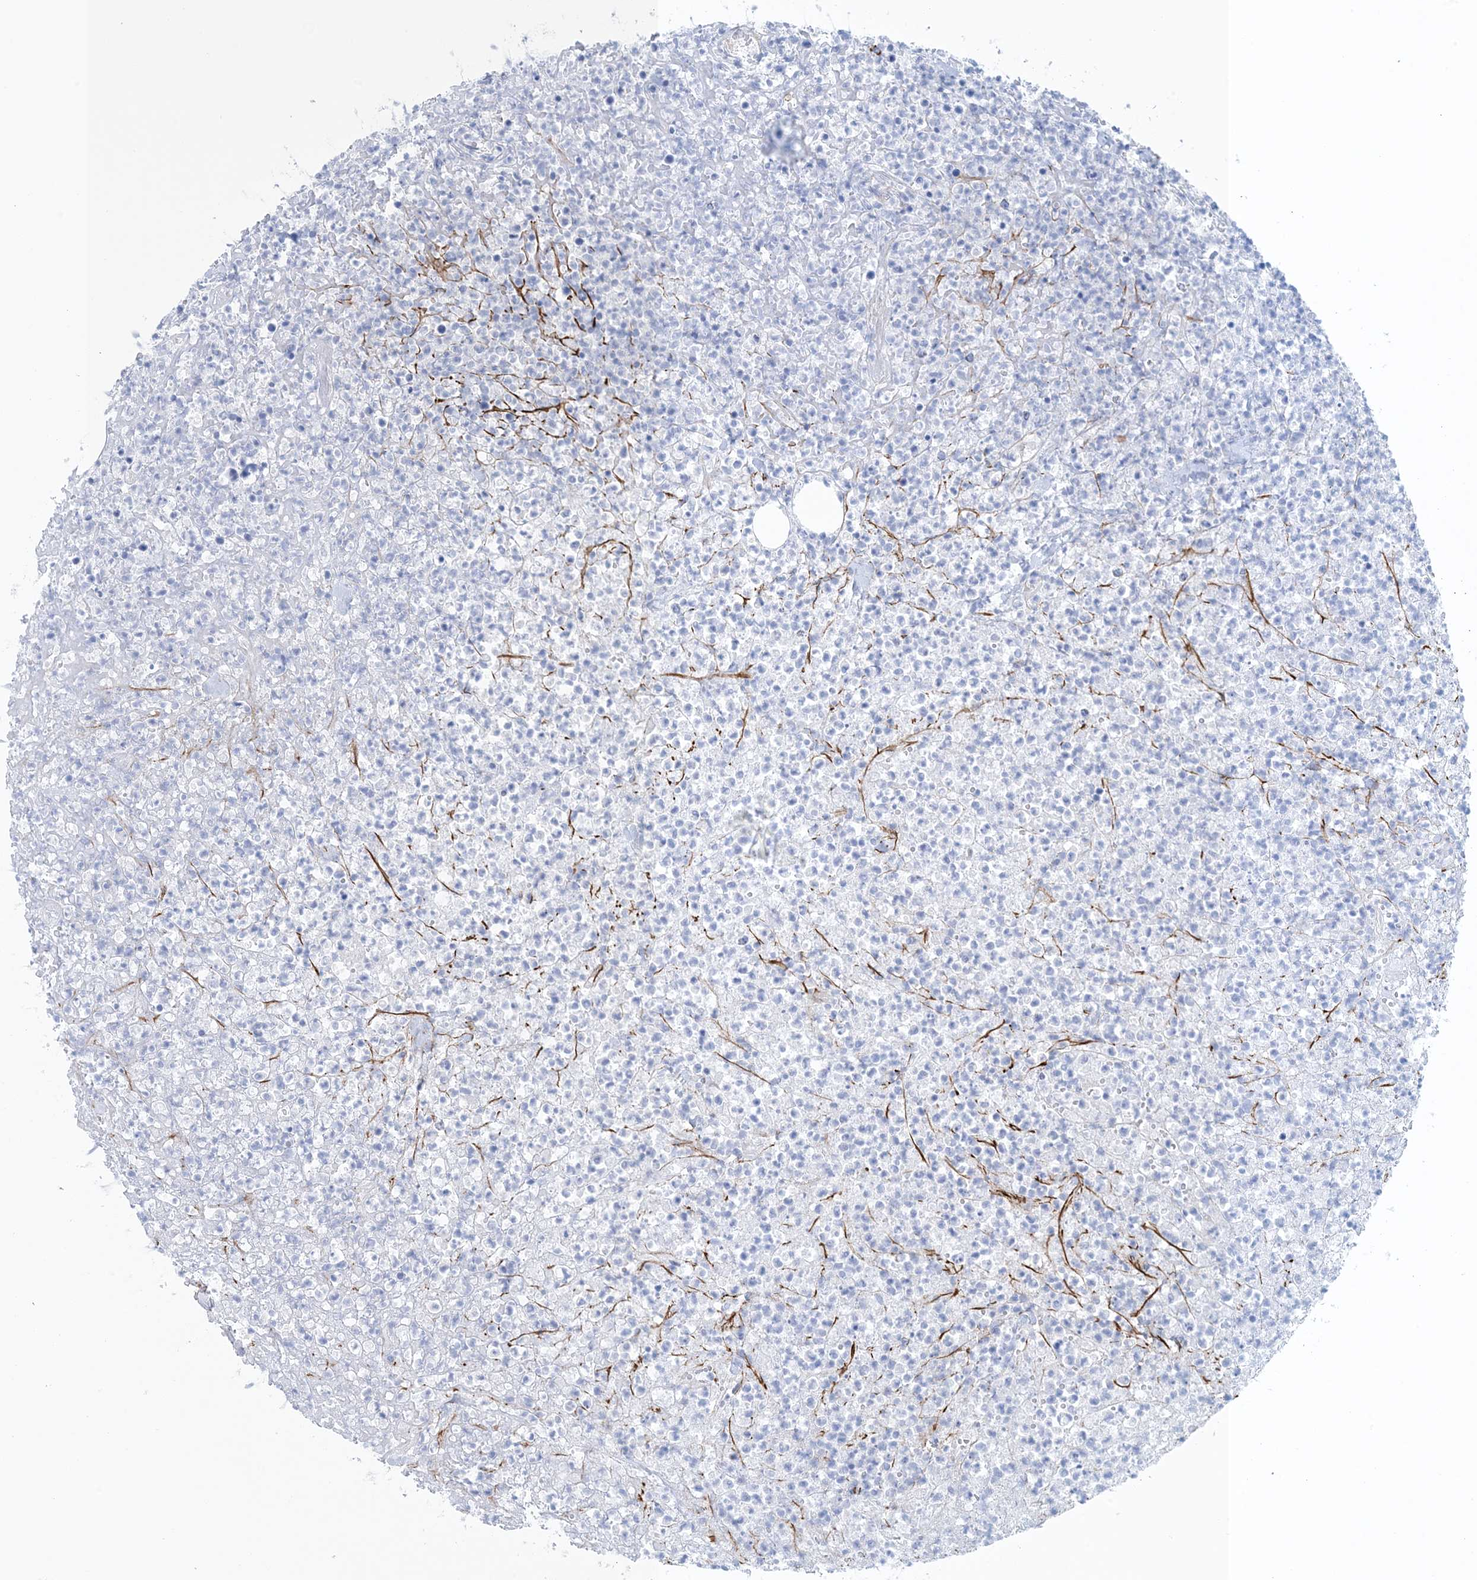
{"staining": {"intensity": "negative", "quantity": "none", "location": "none"}, "tissue": "lymphoma", "cell_type": "Tumor cells", "image_type": "cancer", "snomed": [{"axis": "morphology", "description": "Malignant lymphoma, non-Hodgkin's type, High grade"}, {"axis": "topography", "description": "Colon"}], "caption": "There is no significant positivity in tumor cells of high-grade malignant lymphoma, non-Hodgkin's type. (Brightfield microscopy of DAB immunohistochemistry at high magnification).", "gene": "SHANK1", "patient": {"sex": "female", "age": 53}}